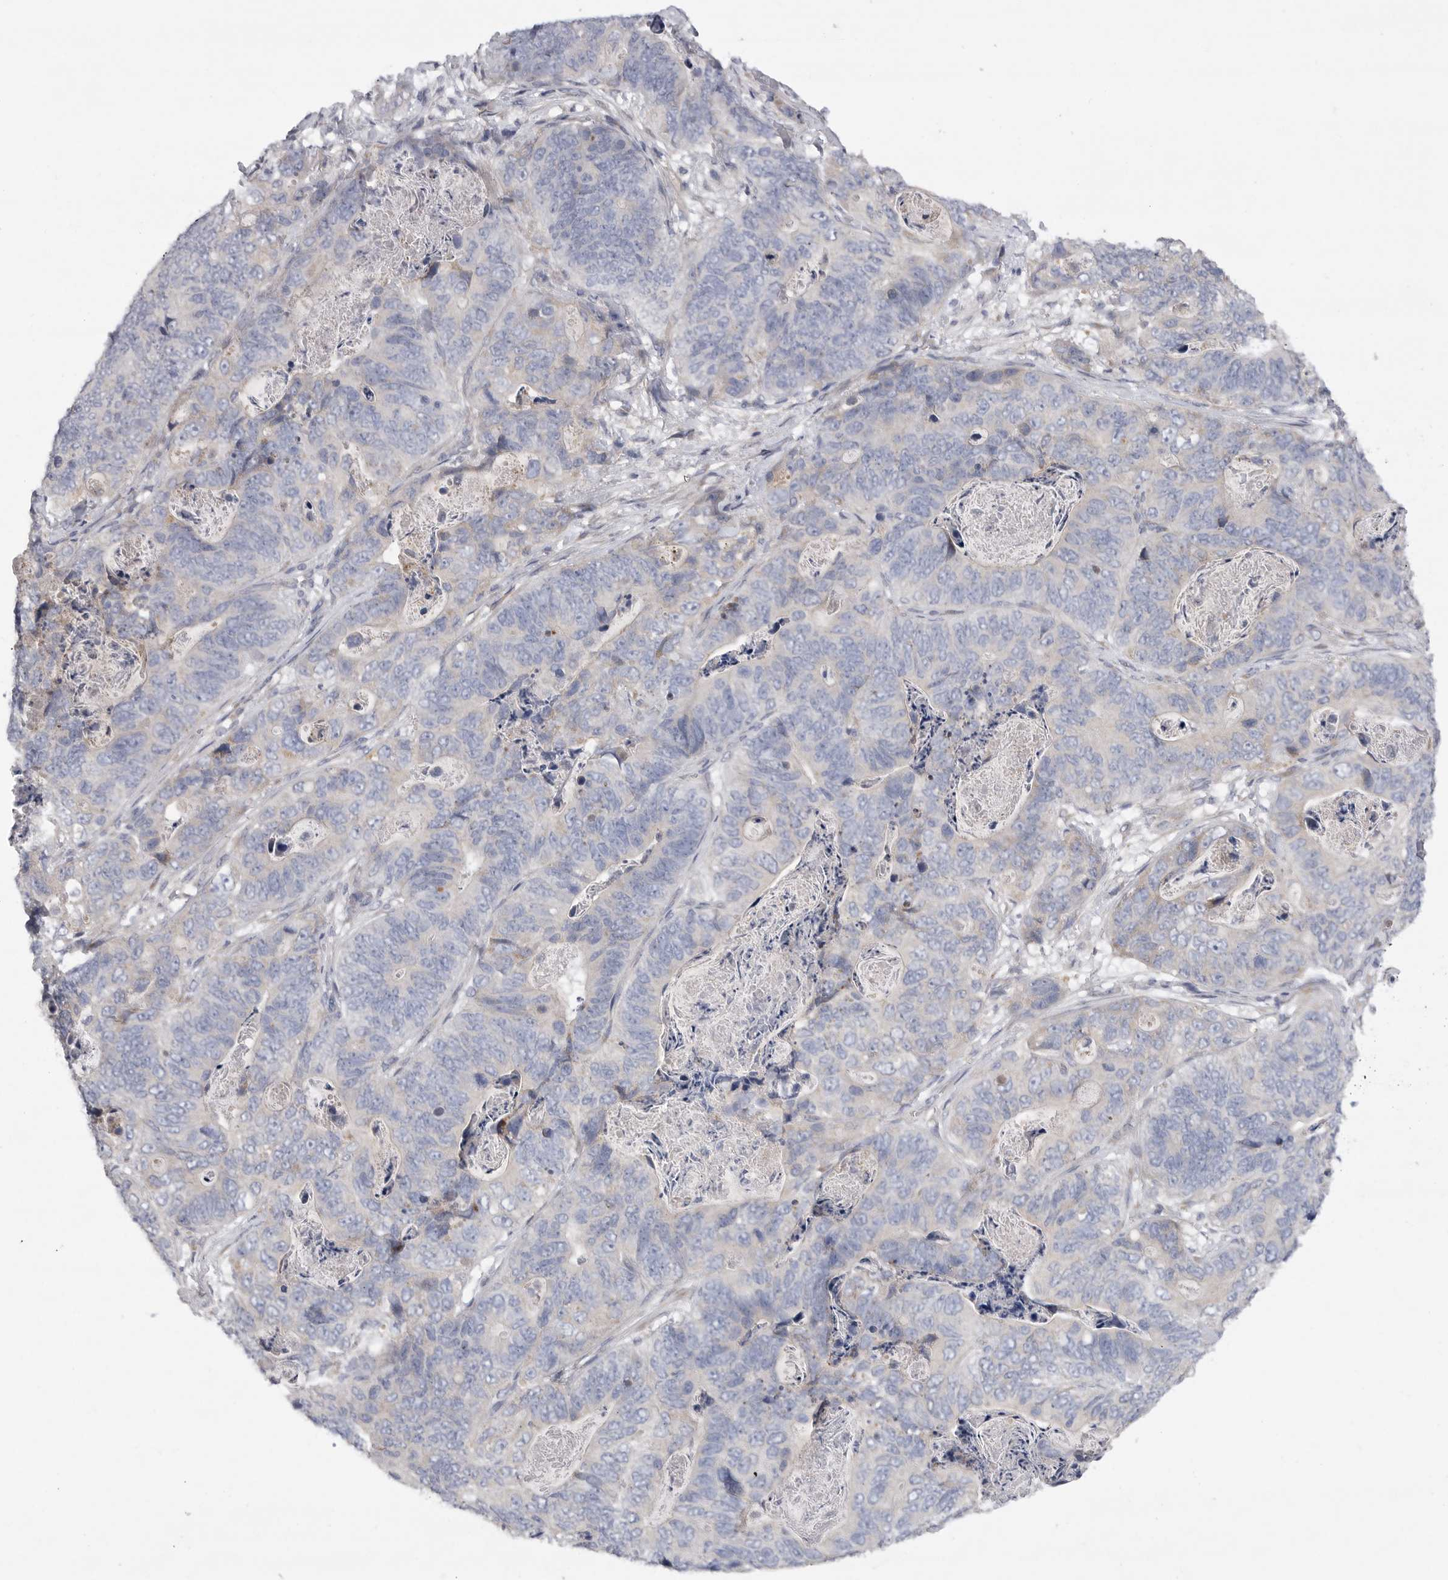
{"staining": {"intensity": "negative", "quantity": "none", "location": "none"}, "tissue": "stomach cancer", "cell_type": "Tumor cells", "image_type": "cancer", "snomed": [{"axis": "morphology", "description": "Normal tissue, NOS"}, {"axis": "morphology", "description": "Adenocarcinoma, NOS"}, {"axis": "topography", "description": "Stomach"}], "caption": "Image shows no significant protein staining in tumor cells of stomach cancer (adenocarcinoma).", "gene": "EDEM3", "patient": {"sex": "female", "age": 89}}